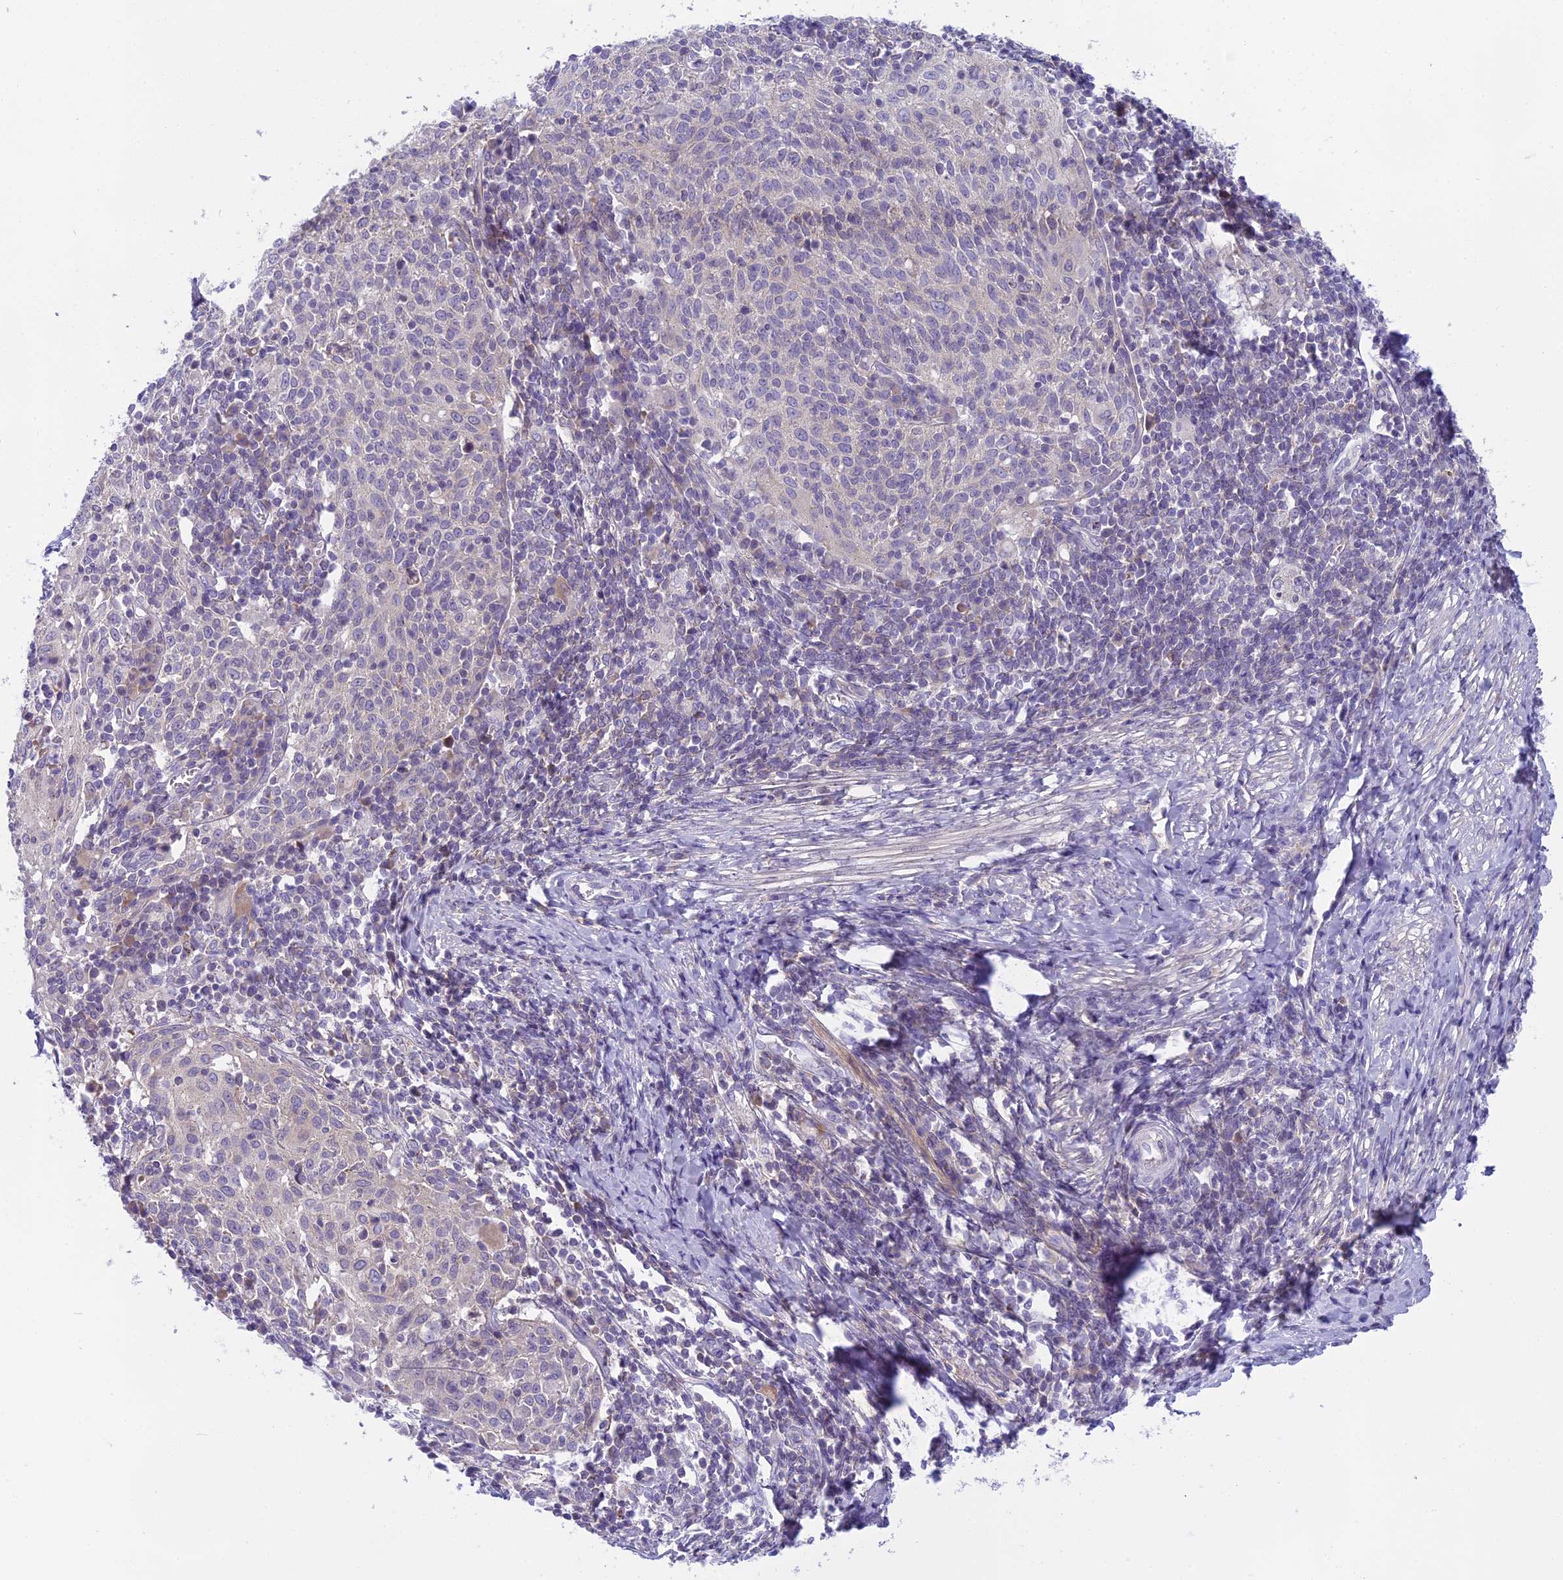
{"staining": {"intensity": "negative", "quantity": "none", "location": "none"}, "tissue": "cervical cancer", "cell_type": "Tumor cells", "image_type": "cancer", "snomed": [{"axis": "morphology", "description": "Squamous cell carcinoma, NOS"}, {"axis": "topography", "description": "Cervix"}], "caption": "The immunohistochemistry photomicrograph has no significant positivity in tumor cells of cervical cancer (squamous cell carcinoma) tissue.", "gene": "ARHGEF37", "patient": {"sex": "female", "age": 52}}